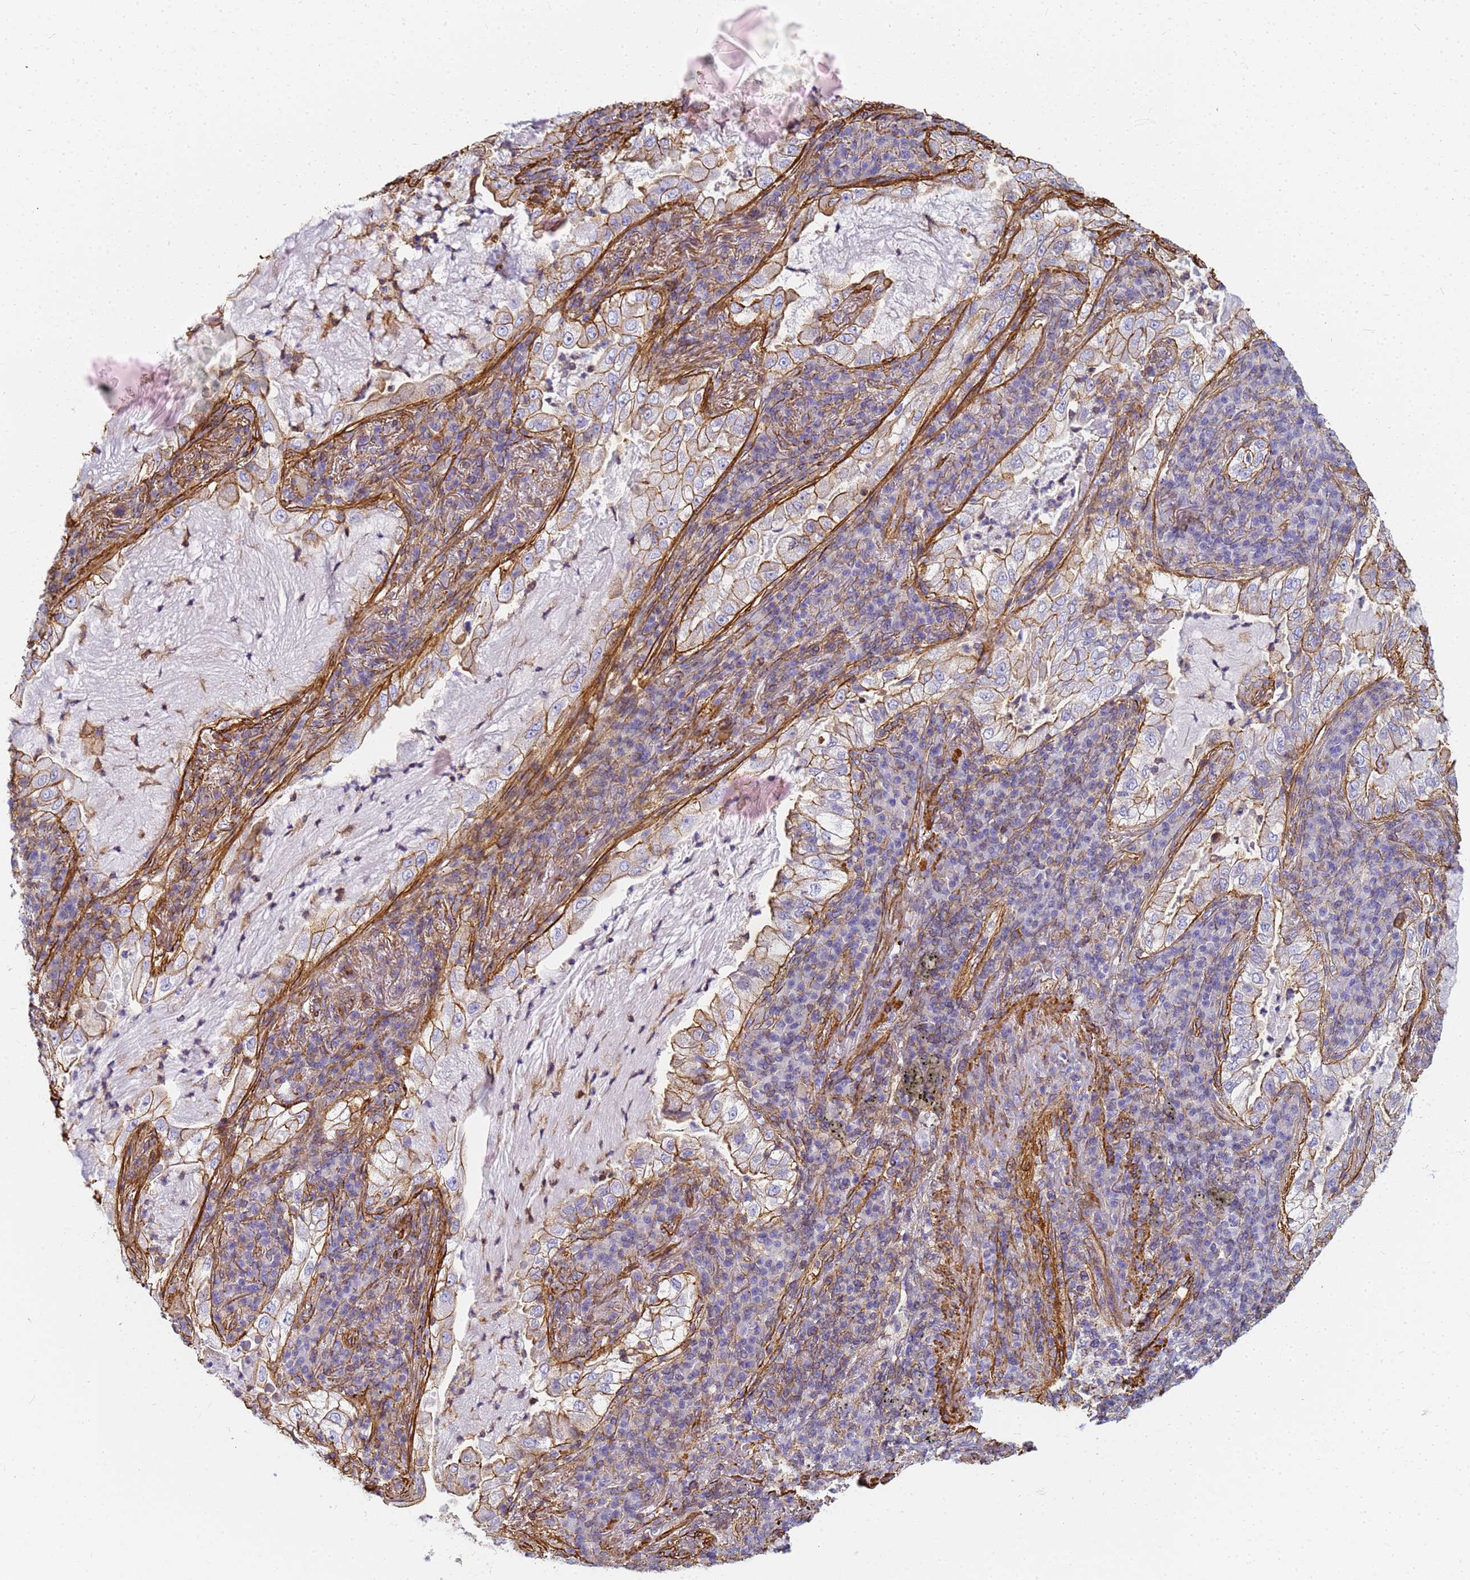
{"staining": {"intensity": "moderate", "quantity": "25%-75%", "location": "cytoplasmic/membranous"}, "tissue": "lung cancer", "cell_type": "Tumor cells", "image_type": "cancer", "snomed": [{"axis": "morphology", "description": "Adenocarcinoma, NOS"}, {"axis": "topography", "description": "Lung"}], "caption": "Protein analysis of adenocarcinoma (lung) tissue demonstrates moderate cytoplasmic/membranous positivity in approximately 25%-75% of tumor cells.", "gene": "TPM1", "patient": {"sex": "female", "age": 73}}